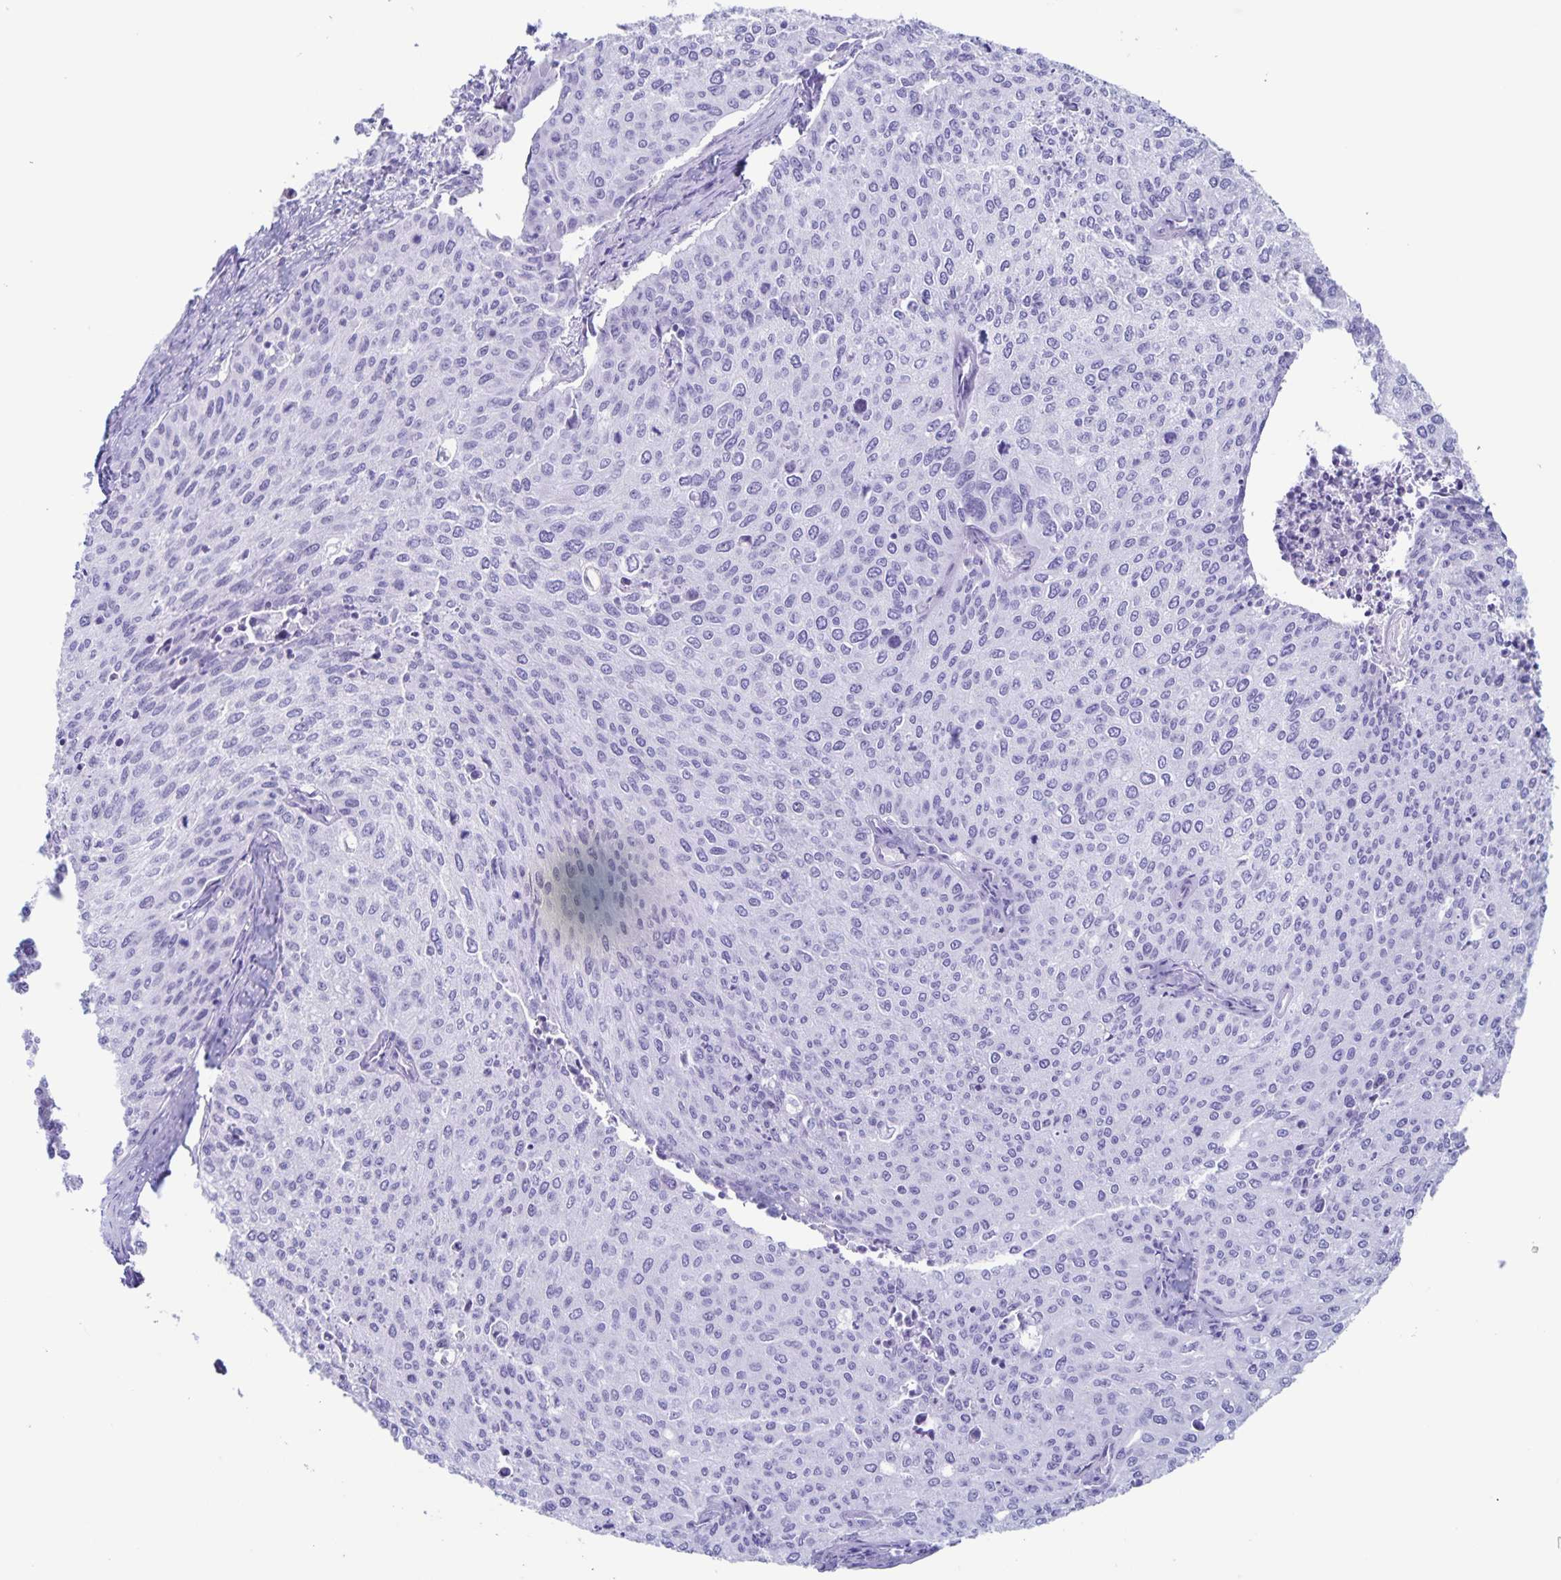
{"staining": {"intensity": "negative", "quantity": "none", "location": "none"}, "tissue": "cervical cancer", "cell_type": "Tumor cells", "image_type": "cancer", "snomed": [{"axis": "morphology", "description": "Squamous cell carcinoma, NOS"}, {"axis": "topography", "description": "Cervix"}], "caption": "This image is of cervical squamous cell carcinoma stained with immunohistochemistry (IHC) to label a protein in brown with the nuclei are counter-stained blue. There is no positivity in tumor cells.", "gene": "C12orf56", "patient": {"sex": "female", "age": 38}}